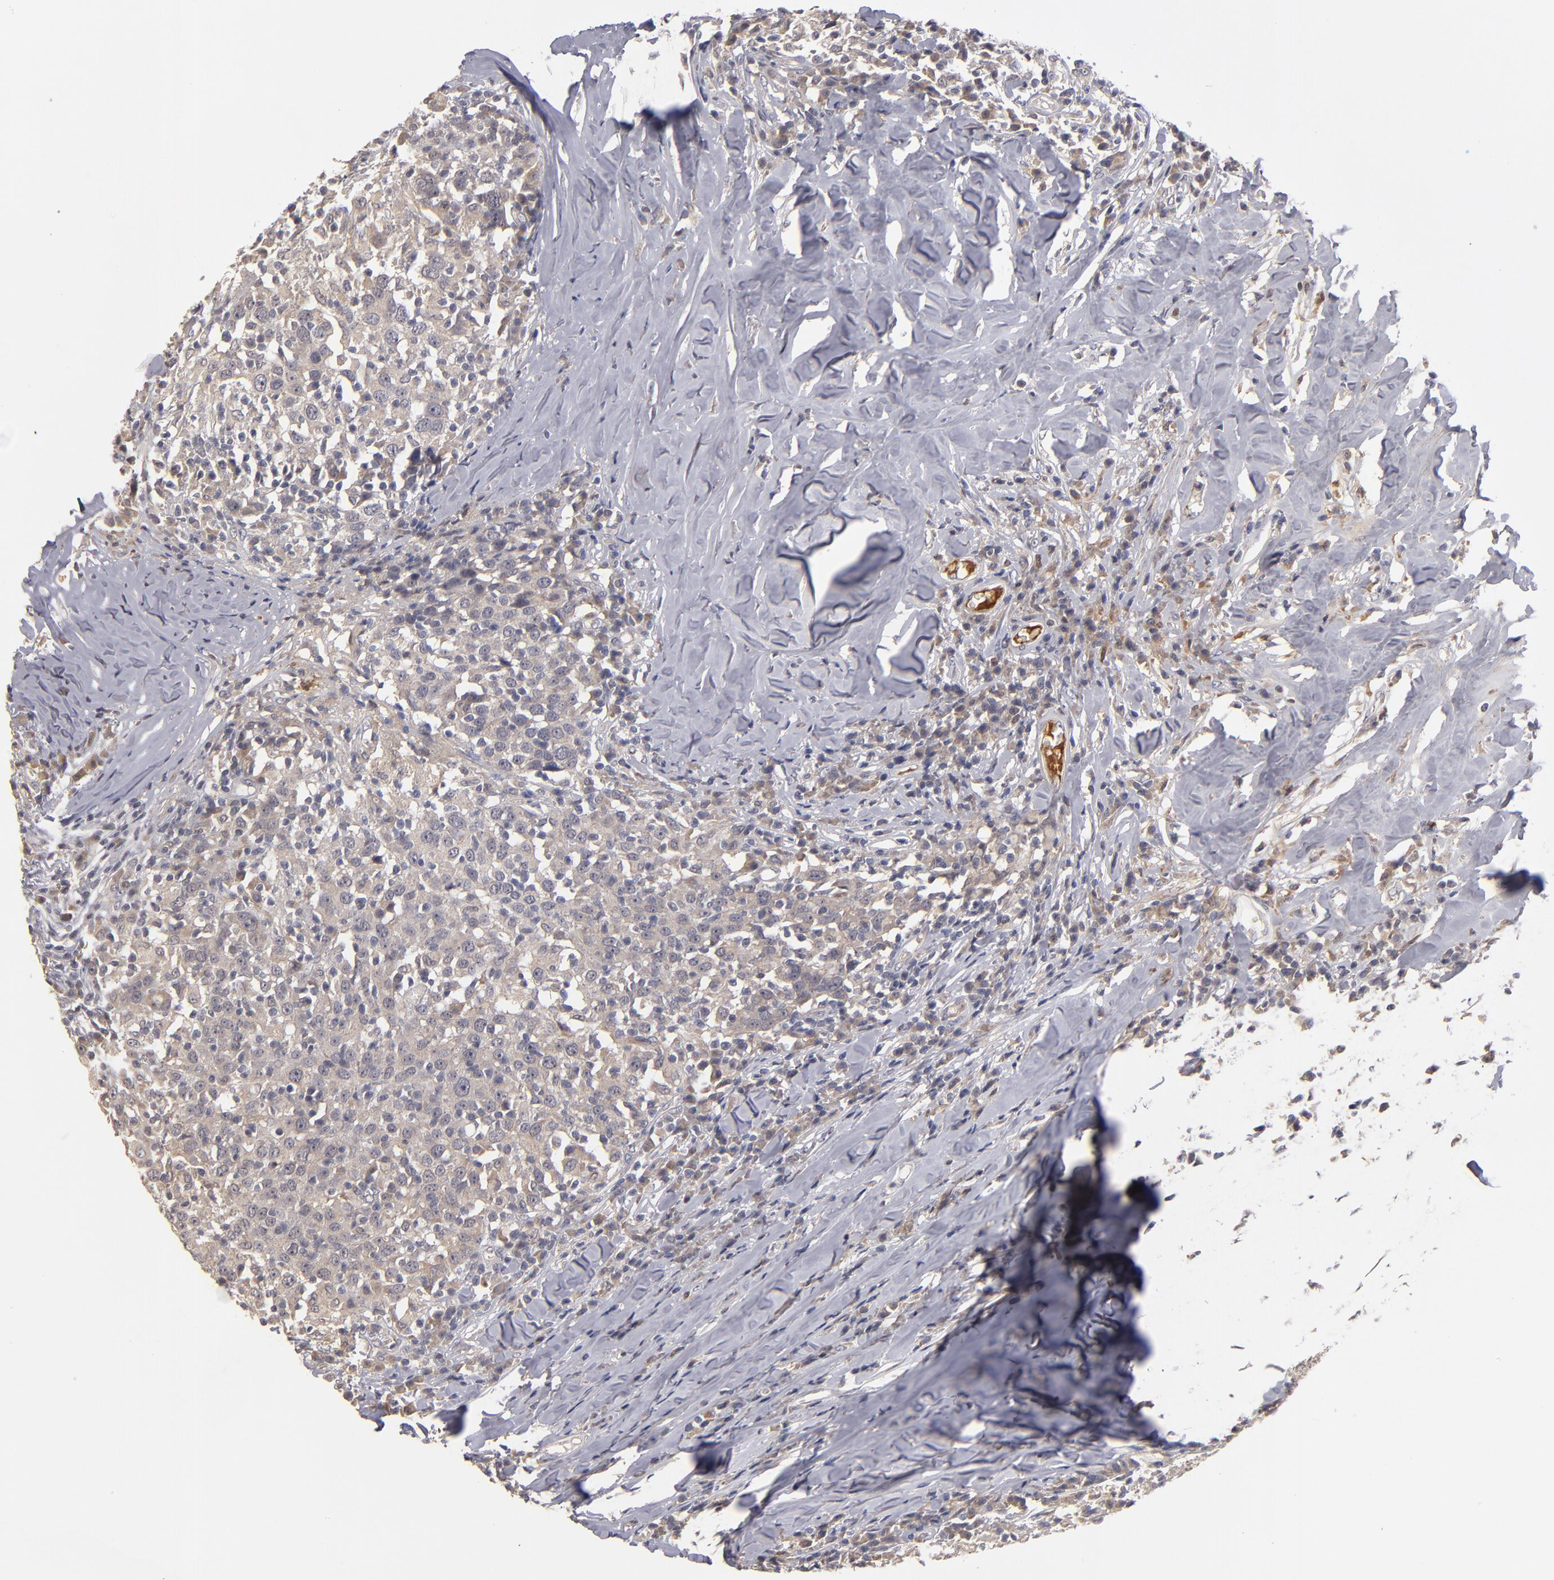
{"staining": {"intensity": "weak", "quantity": ">75%", "location": "cytoplasmic/membranous"}, "tissue": "head and neck cancer", "cell_type": "Tumor cells", "image_type": "cancer", "snomed": [{"axis": "morphology", "description": "Adenocarcinoma, NOS"}, {"axis": "topography", "description": "Salivary gland"}, {"axis": "topography", "description": "Head-Neck"}], "caption": "Protein staining displays weak cytoplasmic/membranous expression in approximately >75% of tumor cells in adenocarcinoma (head and neck).", "gene": "EXD2", "patient": {"sex": "female", "age": 65}}